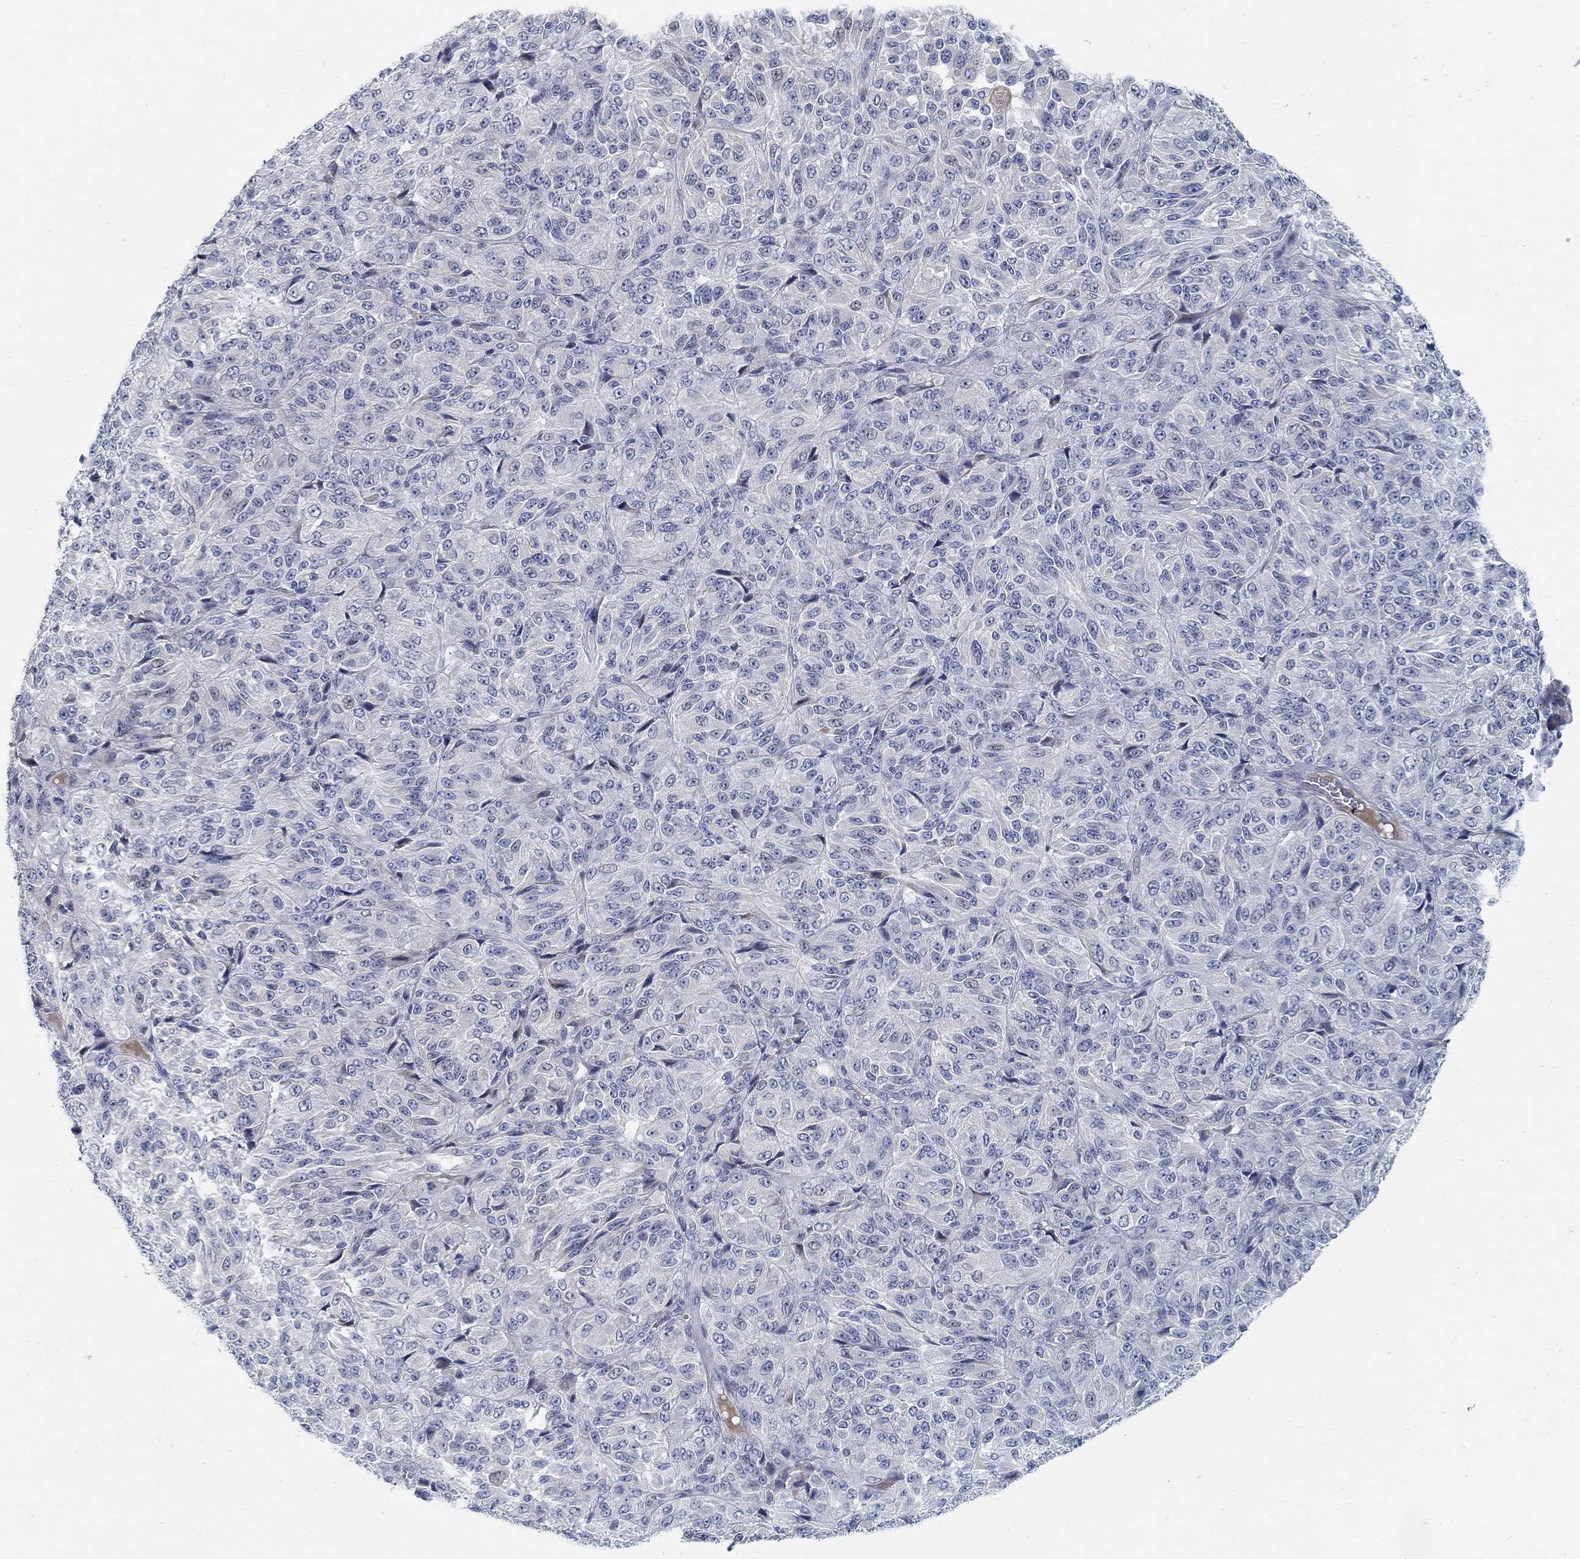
{"staining": {"intensity": "negative", "quantity": "none", "location": "none"}, "tissue": "melanoma", "cell_type": "Tumor cells", "image_type": "cancer", "snomed": [{"axis": "morphology", "description": "Malignant melanoma, Metastatic site"}, {"axis": "topography", "description": "Brain"}], "caption": "Malignant melanoma (metastatic site) was stained to show a protein in brown. There is no significant expression in tumor cells.", "gene": "ANO7", "patient": {"sex": "female", "age": 56}}